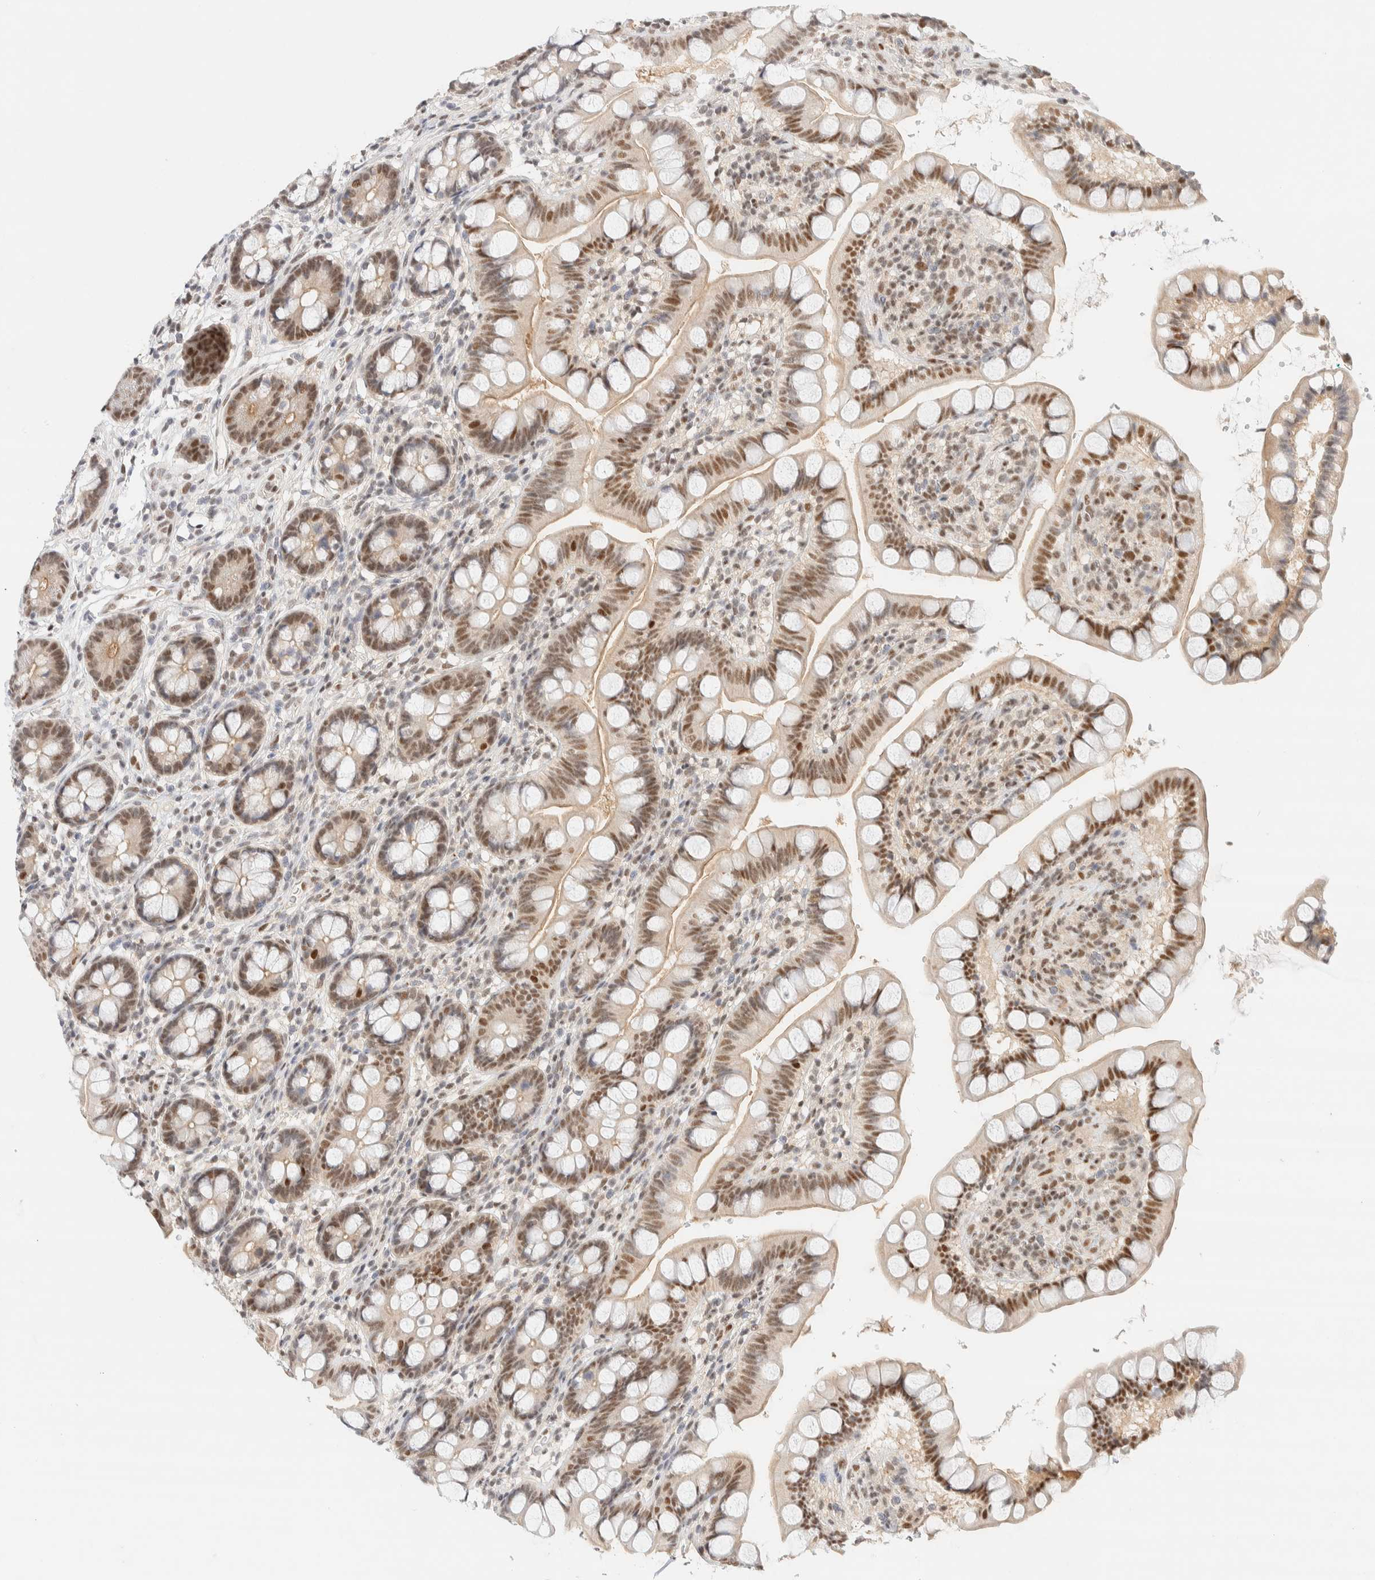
{"staining": {"intensity": "moderate", "quantity": "25%-75%", "location": "cytoplasmic/membranous,nuclear"}, "tissue": "small intestine", "cell_type": "Glandular cells", "image_type": "normal", "snomed": [{"axis": "morphology", "description": "Normal tissue, NOS"}, {"axis": "topography", "description": "Small intestine"}], "caption": "The histopathology image demonstrates staining of benign small intestine, revealing moderate cytoplasmic/membranous,nuclear protein positivity (brown color) within glandular cells.", "gene": "PYGO2", "patient": {"sex": "female", "age": 84}}